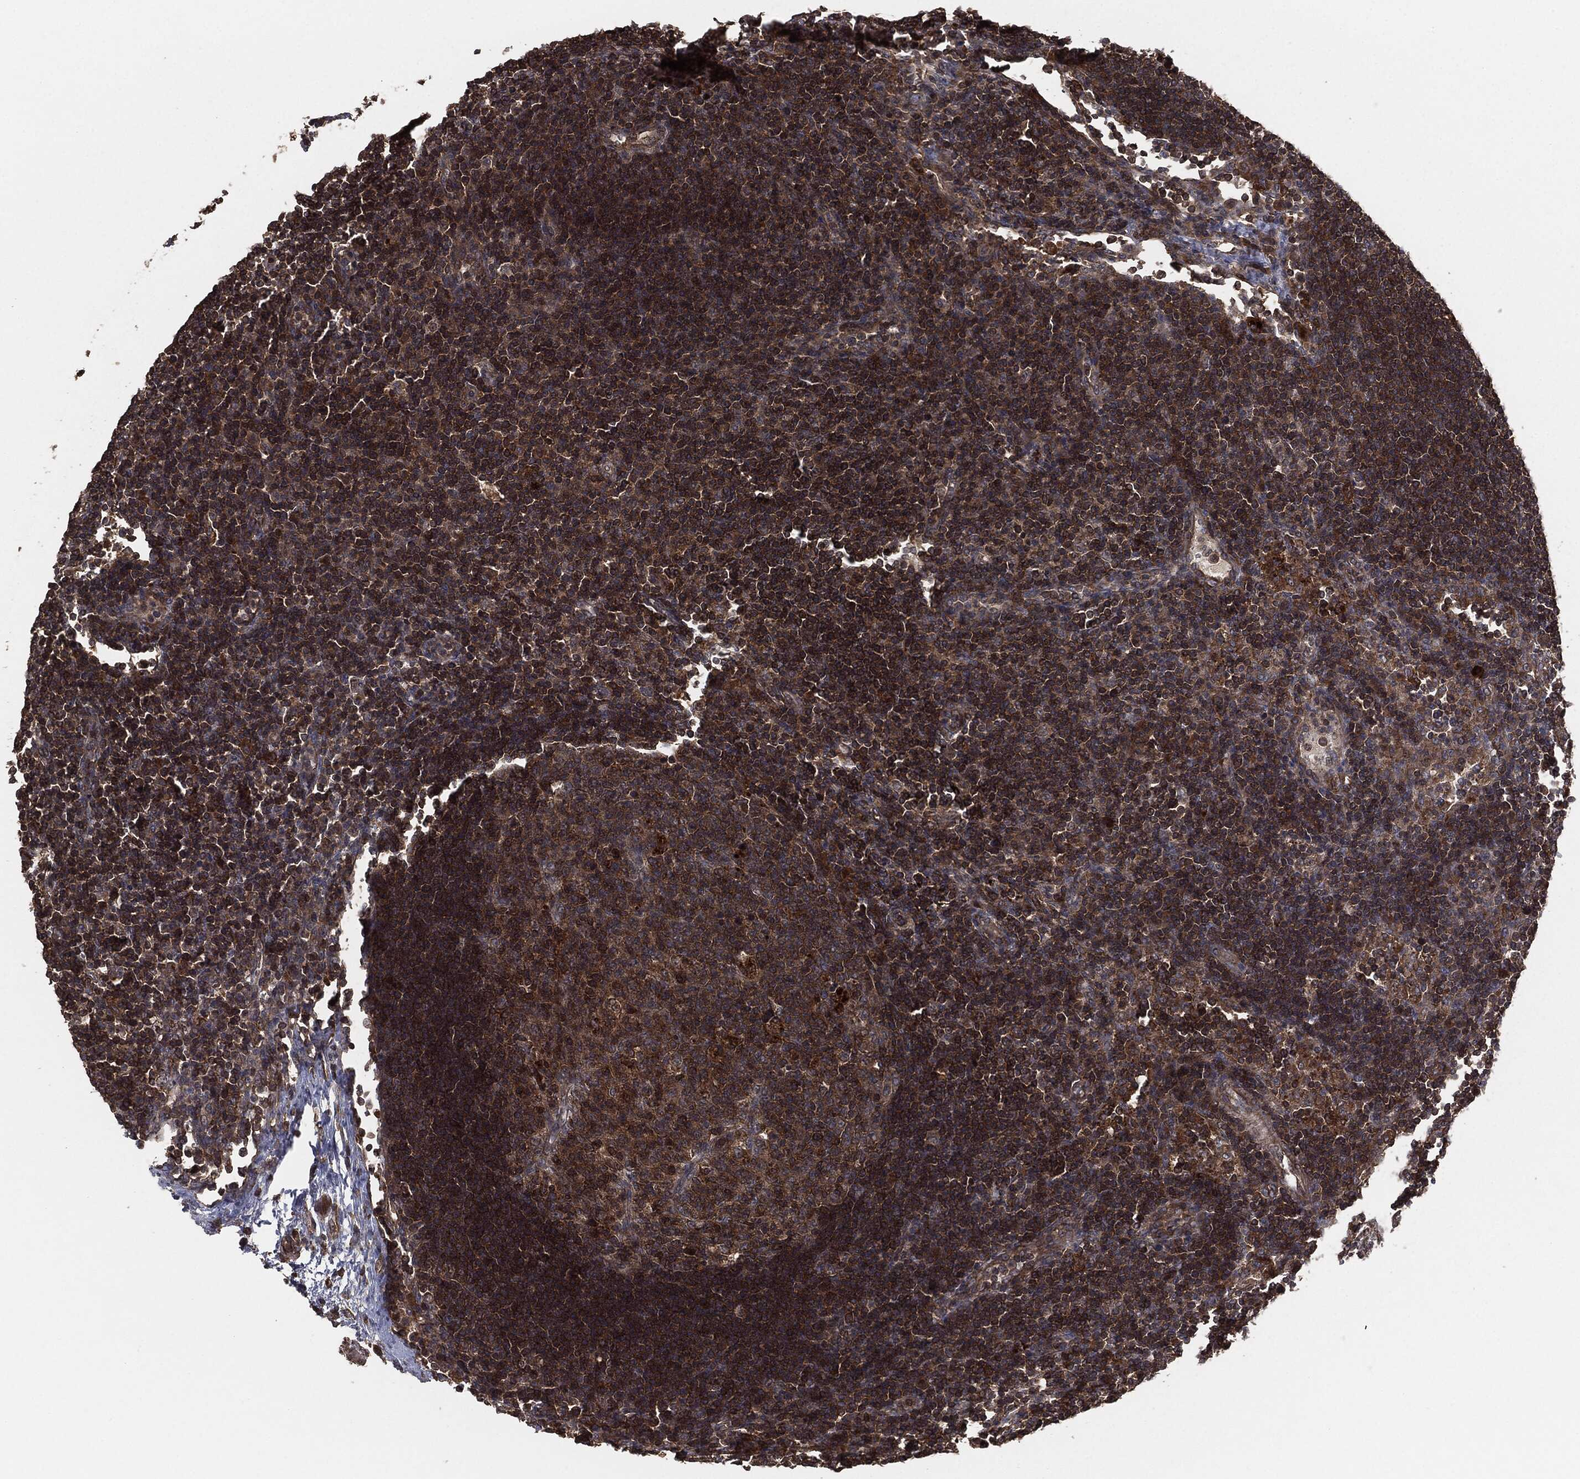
{"staining": {"intensity": "moderate", "quantity": "25%-75%", "location": "cytoplasmic/membranous"}, "tissue": "lymph node", "cell_type": "Germinal center cells", "image_type": "normal", "snomed": [{"axis": "morphology", "description": "Normal tissue, NOS"}, {"axis": "topography", "description": "Lymph node"}], "caption": "Immunohistochemical staining of unremarkable human lymph node reveals 25%-75% levels of moderate cytoplasmic/membranous protein staining in about 25%-75% of germinal center cells. Nuclei are stained in blue.", "gene": "ERBIN", "patient": {"sex": "female", "age": 67}}